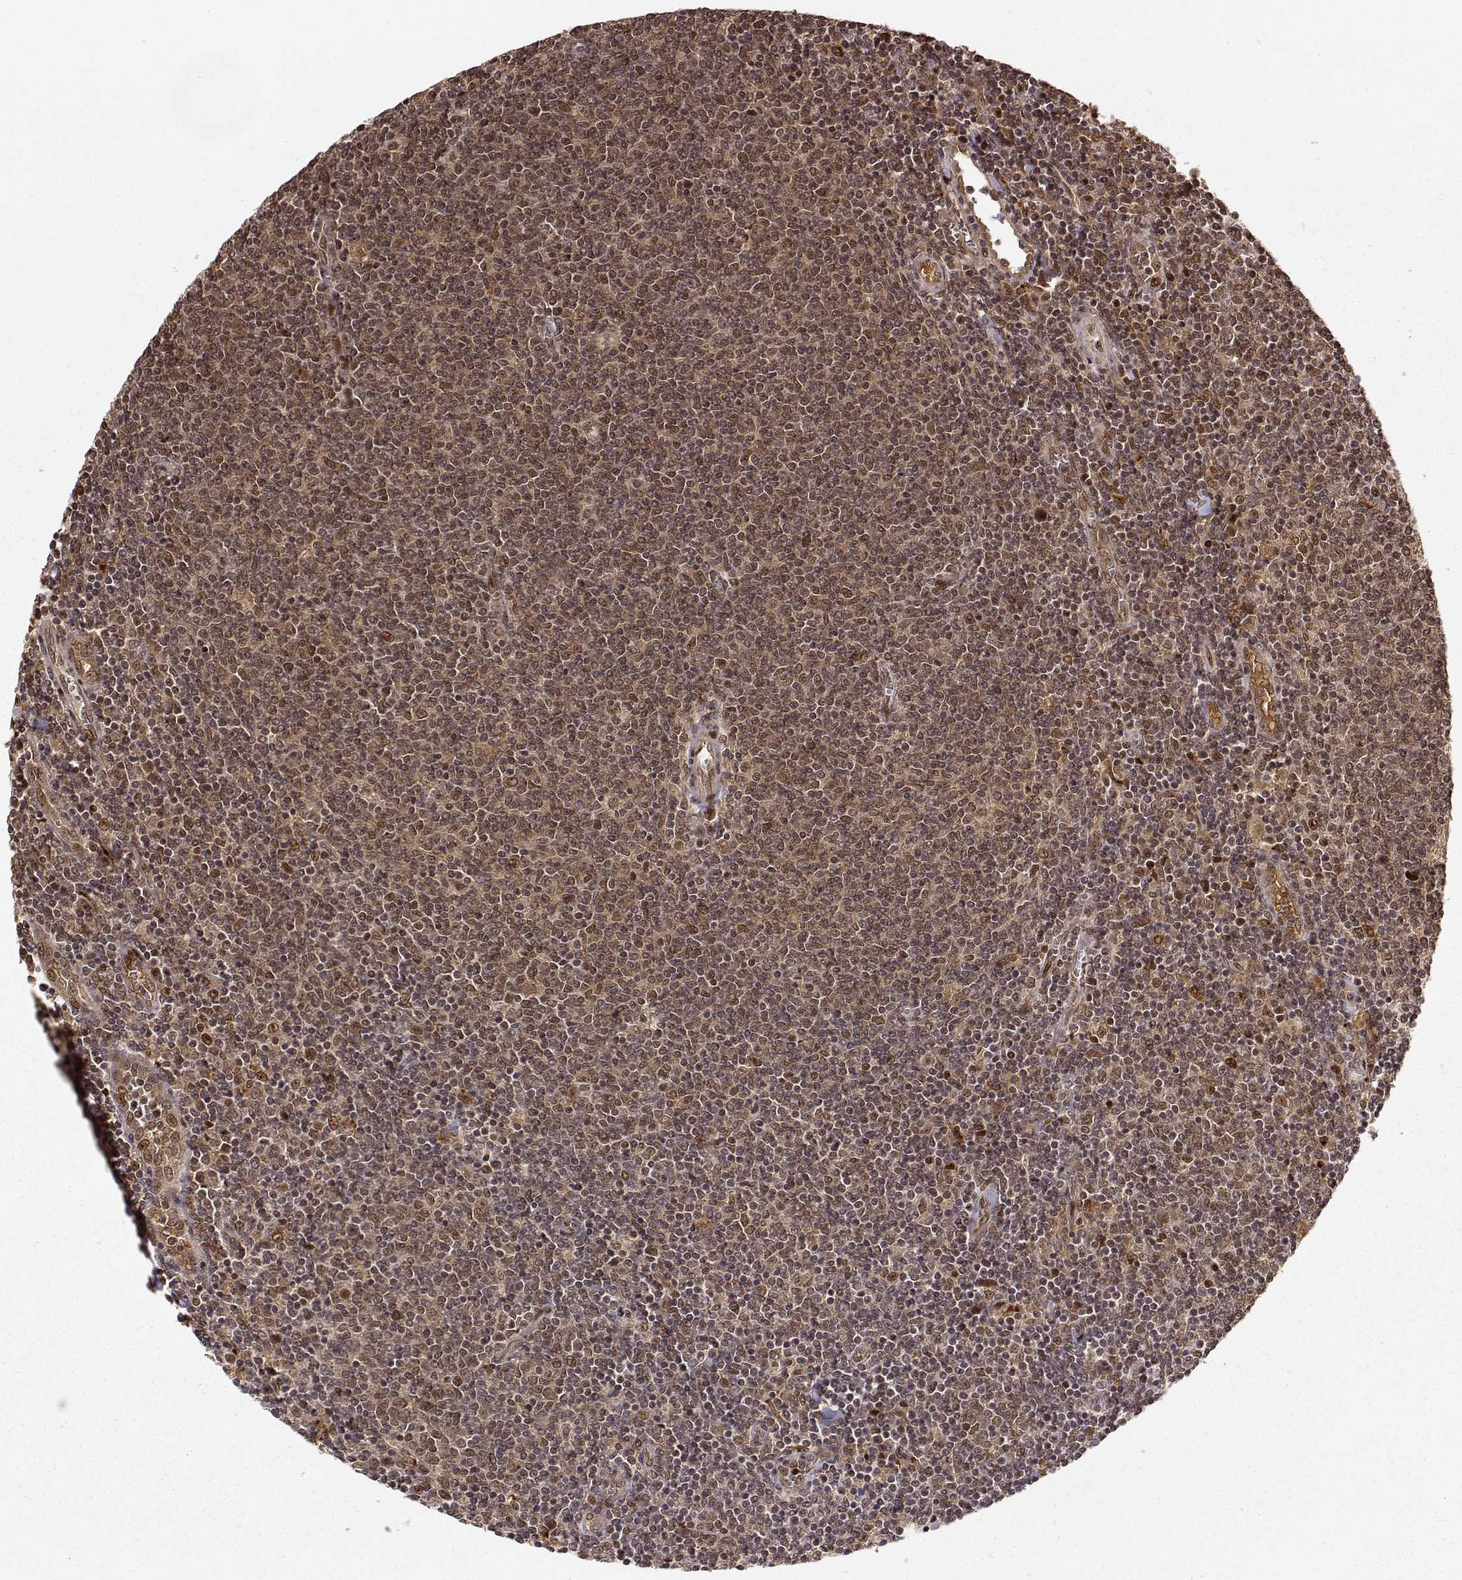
{"staining": {"intensity": "weak", "quantity": ">75%", "location": "cytoplasmic/membranous,nuclear"}, "tissue": "lymphoma", "cell_type": "Tumor cells", "image_type": "cancer", "snomed": [{"axis": "morphology", "description": "Malignant lymphoma, non-Hodgkin's type, Low grade"}, {"axis": "topography", "description": "Lymph node"}], "caption": "Lymphoma stained for a protein shows weak cytoplasmic/membranous and nuclear positivity in tumor cells.", "gene": "MAEA", "patient": {"sex": "male", "age": 52}}